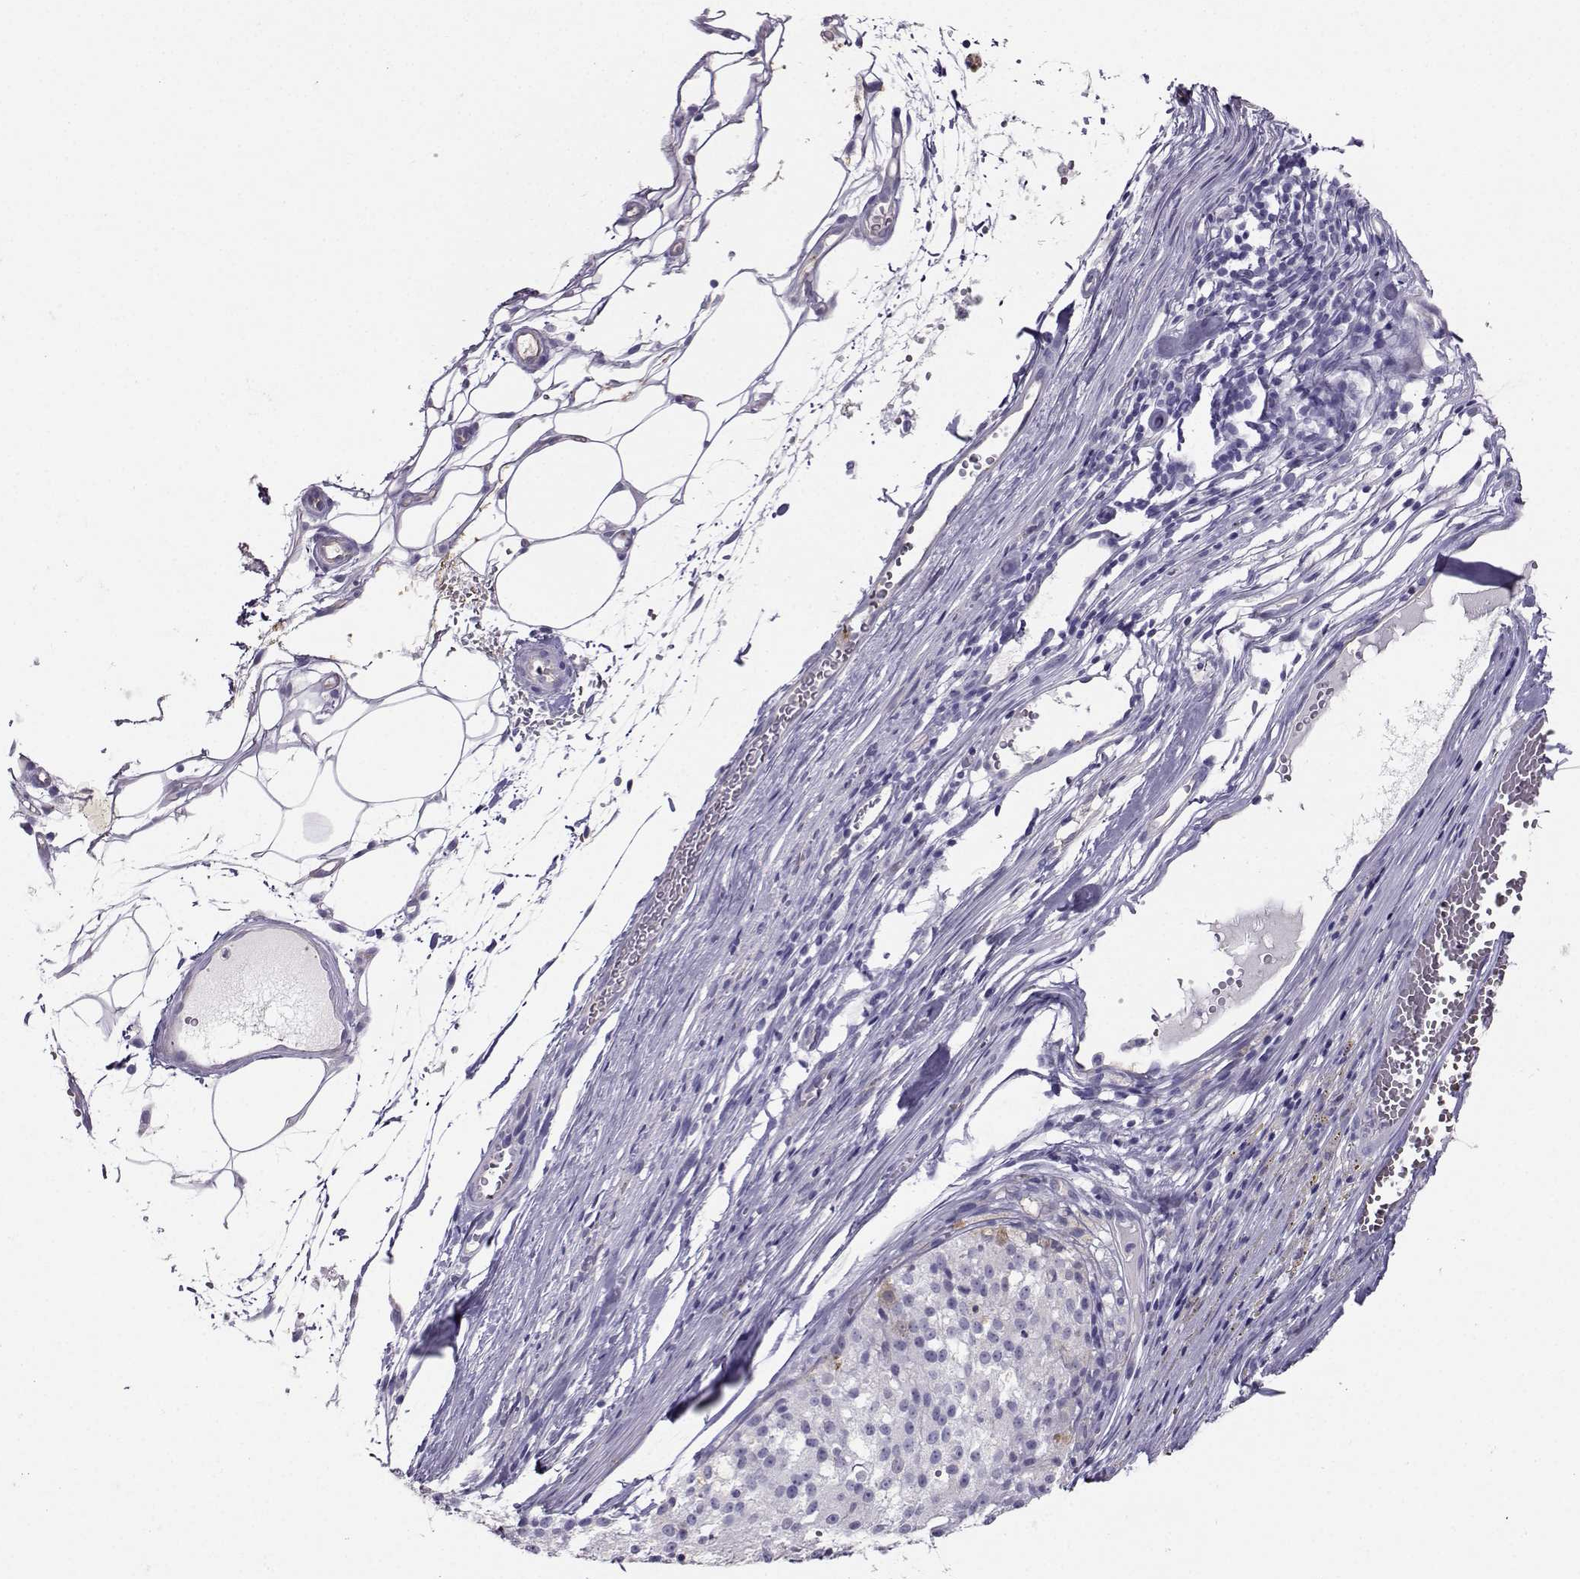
{"staining": {"intensity": "negative", "quantity": "none", "location": "none"}, "tissue": "melanoma", "cell_type": "Tumor cells", "image_type": "cancer", "snomed": [{"axis": "morphology", "description": "Malignant melanoma, Metastatic site"}, {"axis": "topography", "description": "Lymph node"}], "caption": "Immunohistochemistry of human melanoma shows no staining in tumor cells.", "gene": "CLUL1", "patient": {"sex": "female", "age": 64}}